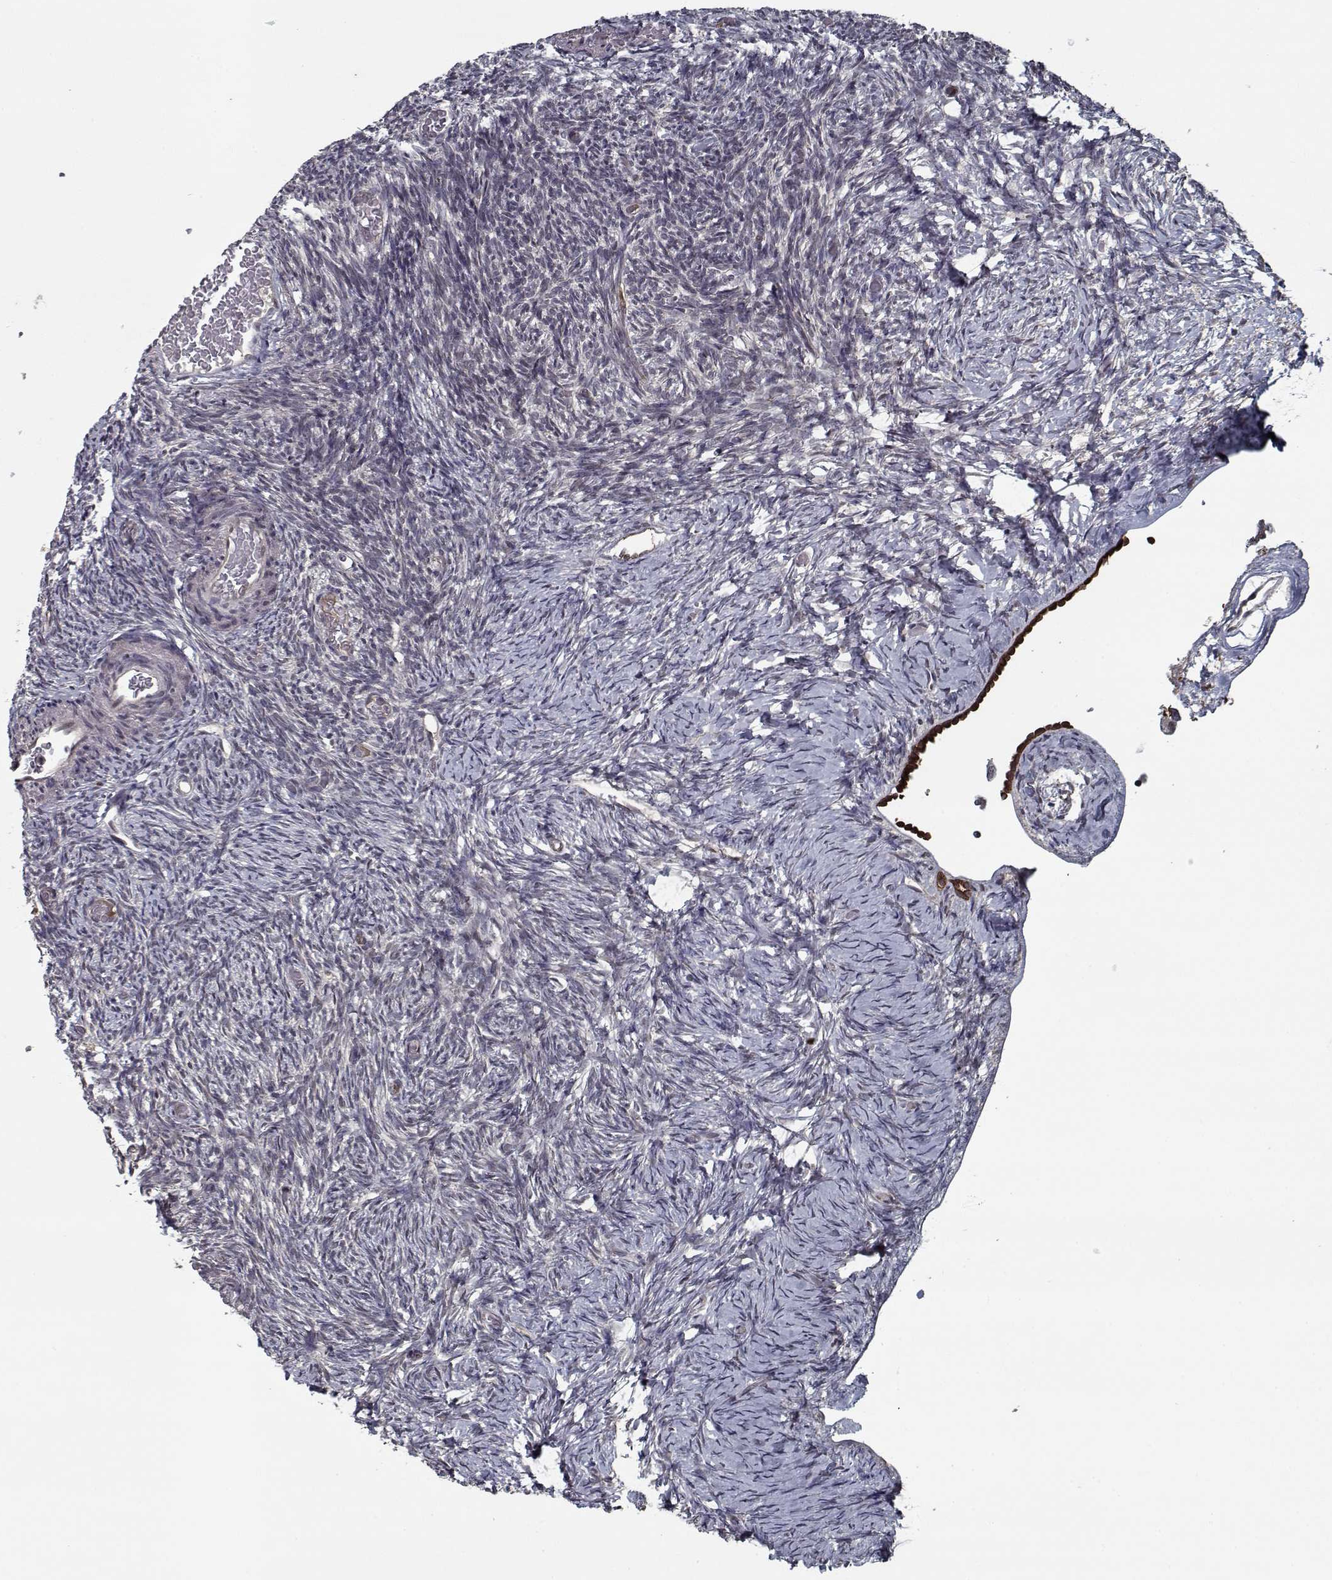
{"staining": {"intensity": "negative", "quantity": "none", "location": "none"}, "tissue": "ovary", "cell_type": "Follicle cells", "image_type": "normal", "snomed": [{"axis": "morphology", "description": "Normal tissue, NOS"}, {"axis": "topography", "description": "Ovary"}], "caption": "High power microscopy photomicrograph of an immunohistochemistry (IHC) micrograph of benign ovary, revealing no significant staining in follicle cells.", "gene": "NLK", "patient": {"sex": "female", "age": 39}}